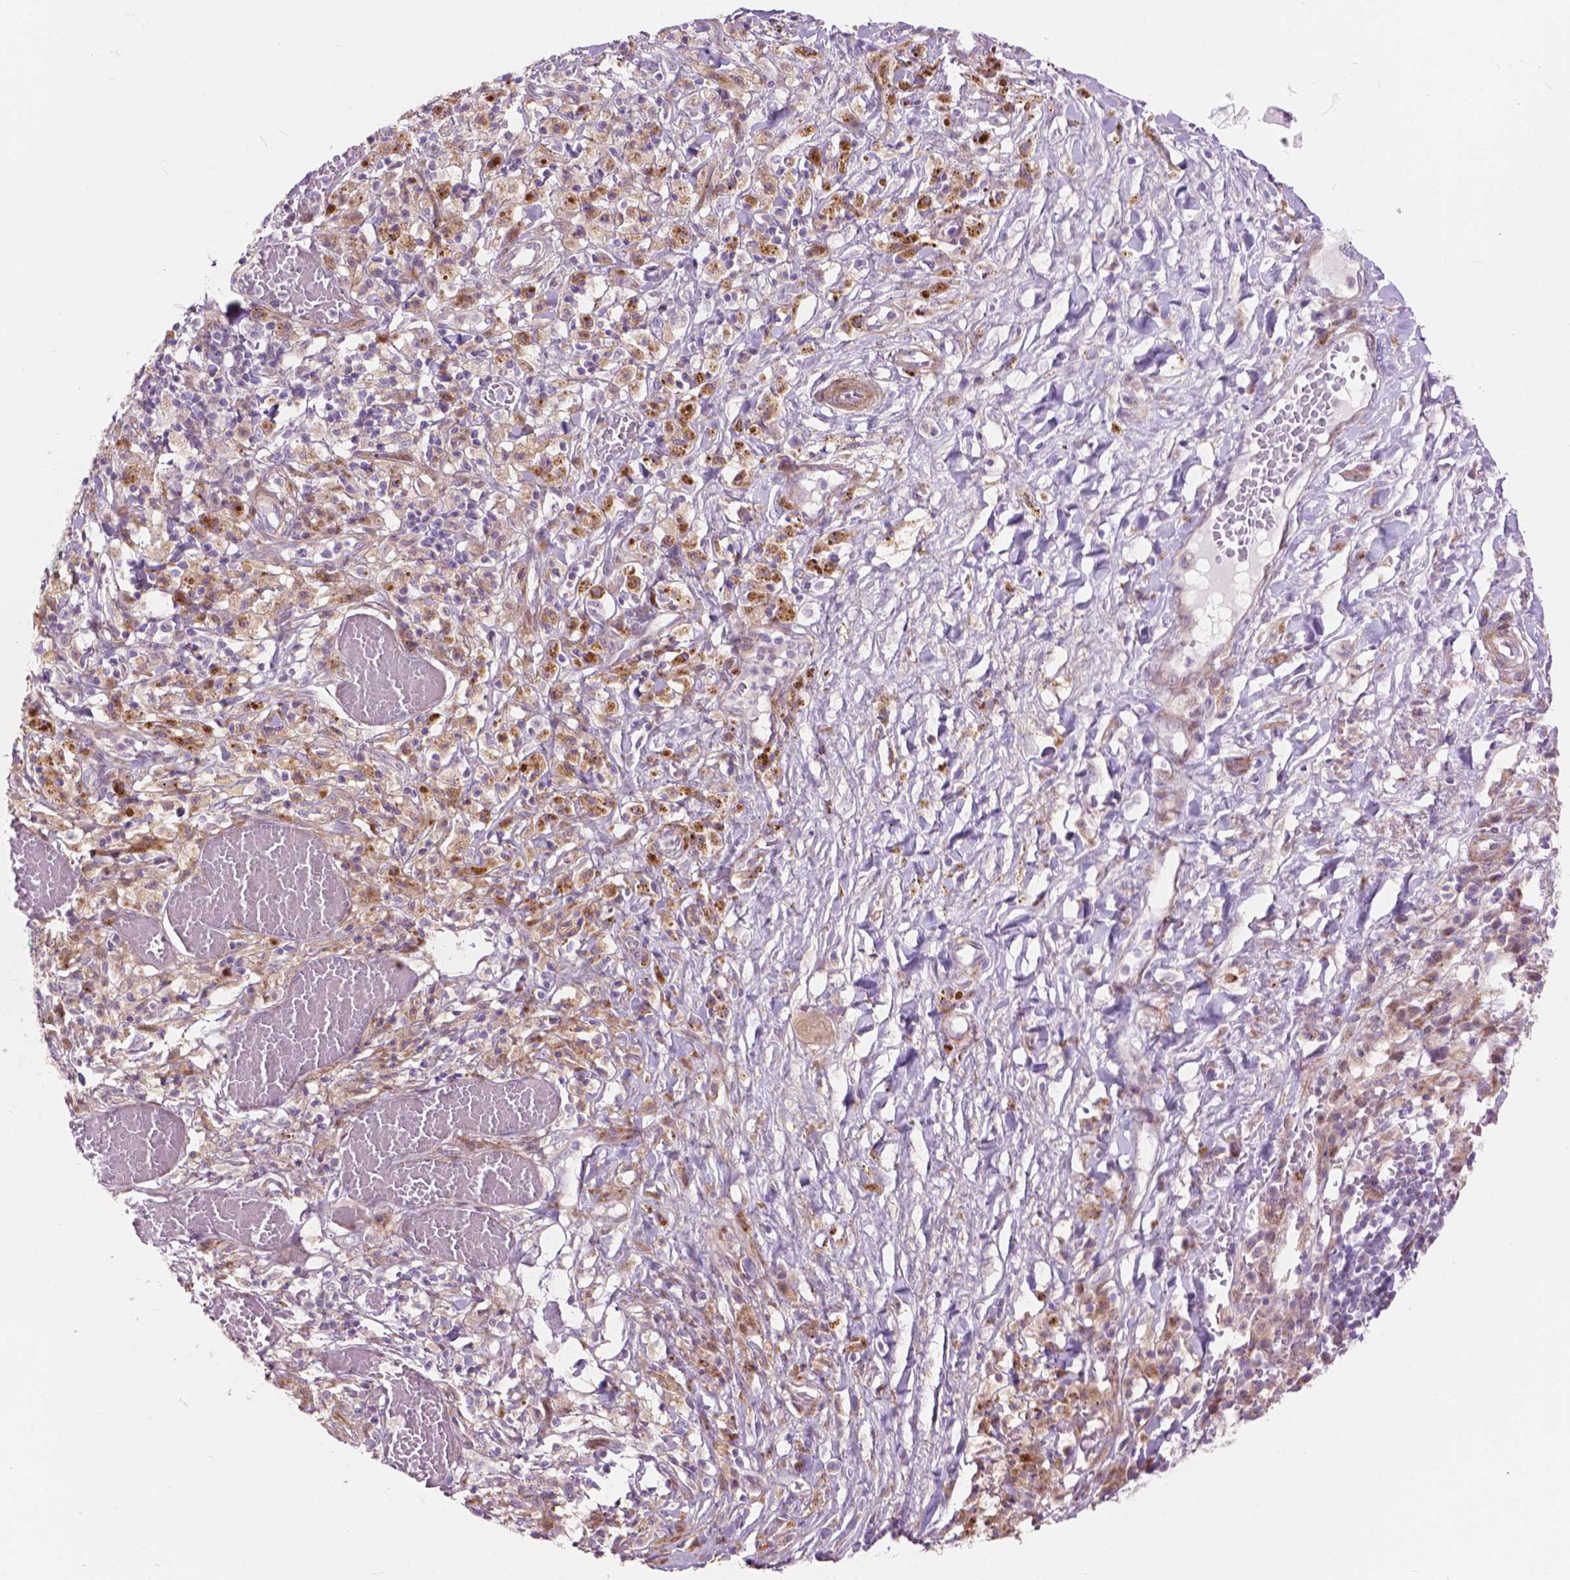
{"staining": {"intensity": "moderate", "quantity": ">75%", "location": "cytoplasmic/membranous"}, "tissue": "melanoma", "cell_type": "Tumor cells", "image_type": "cancer", "snomed": [{"axis": "morphology", "description": "Malignant melanoma, NOS"}, {"axis": "topography", "description": "Skin"}], "caption": "High-magnification brightfield microscopy of malignant melanoma stained with DAB (brown) and counterstained with hematoxylin (blue). tumor cells exhibit moderate cytoplasmic/membranous positivity is present in about>75% of cells. The staining was performed using DAB (3,3'-diaminobenzidine), with brown indicating positive protein expression. Nuclei are stained blue with hematoxylin.", "gene": "MORN1", "patient": {"sex": "female", "age": 91}}